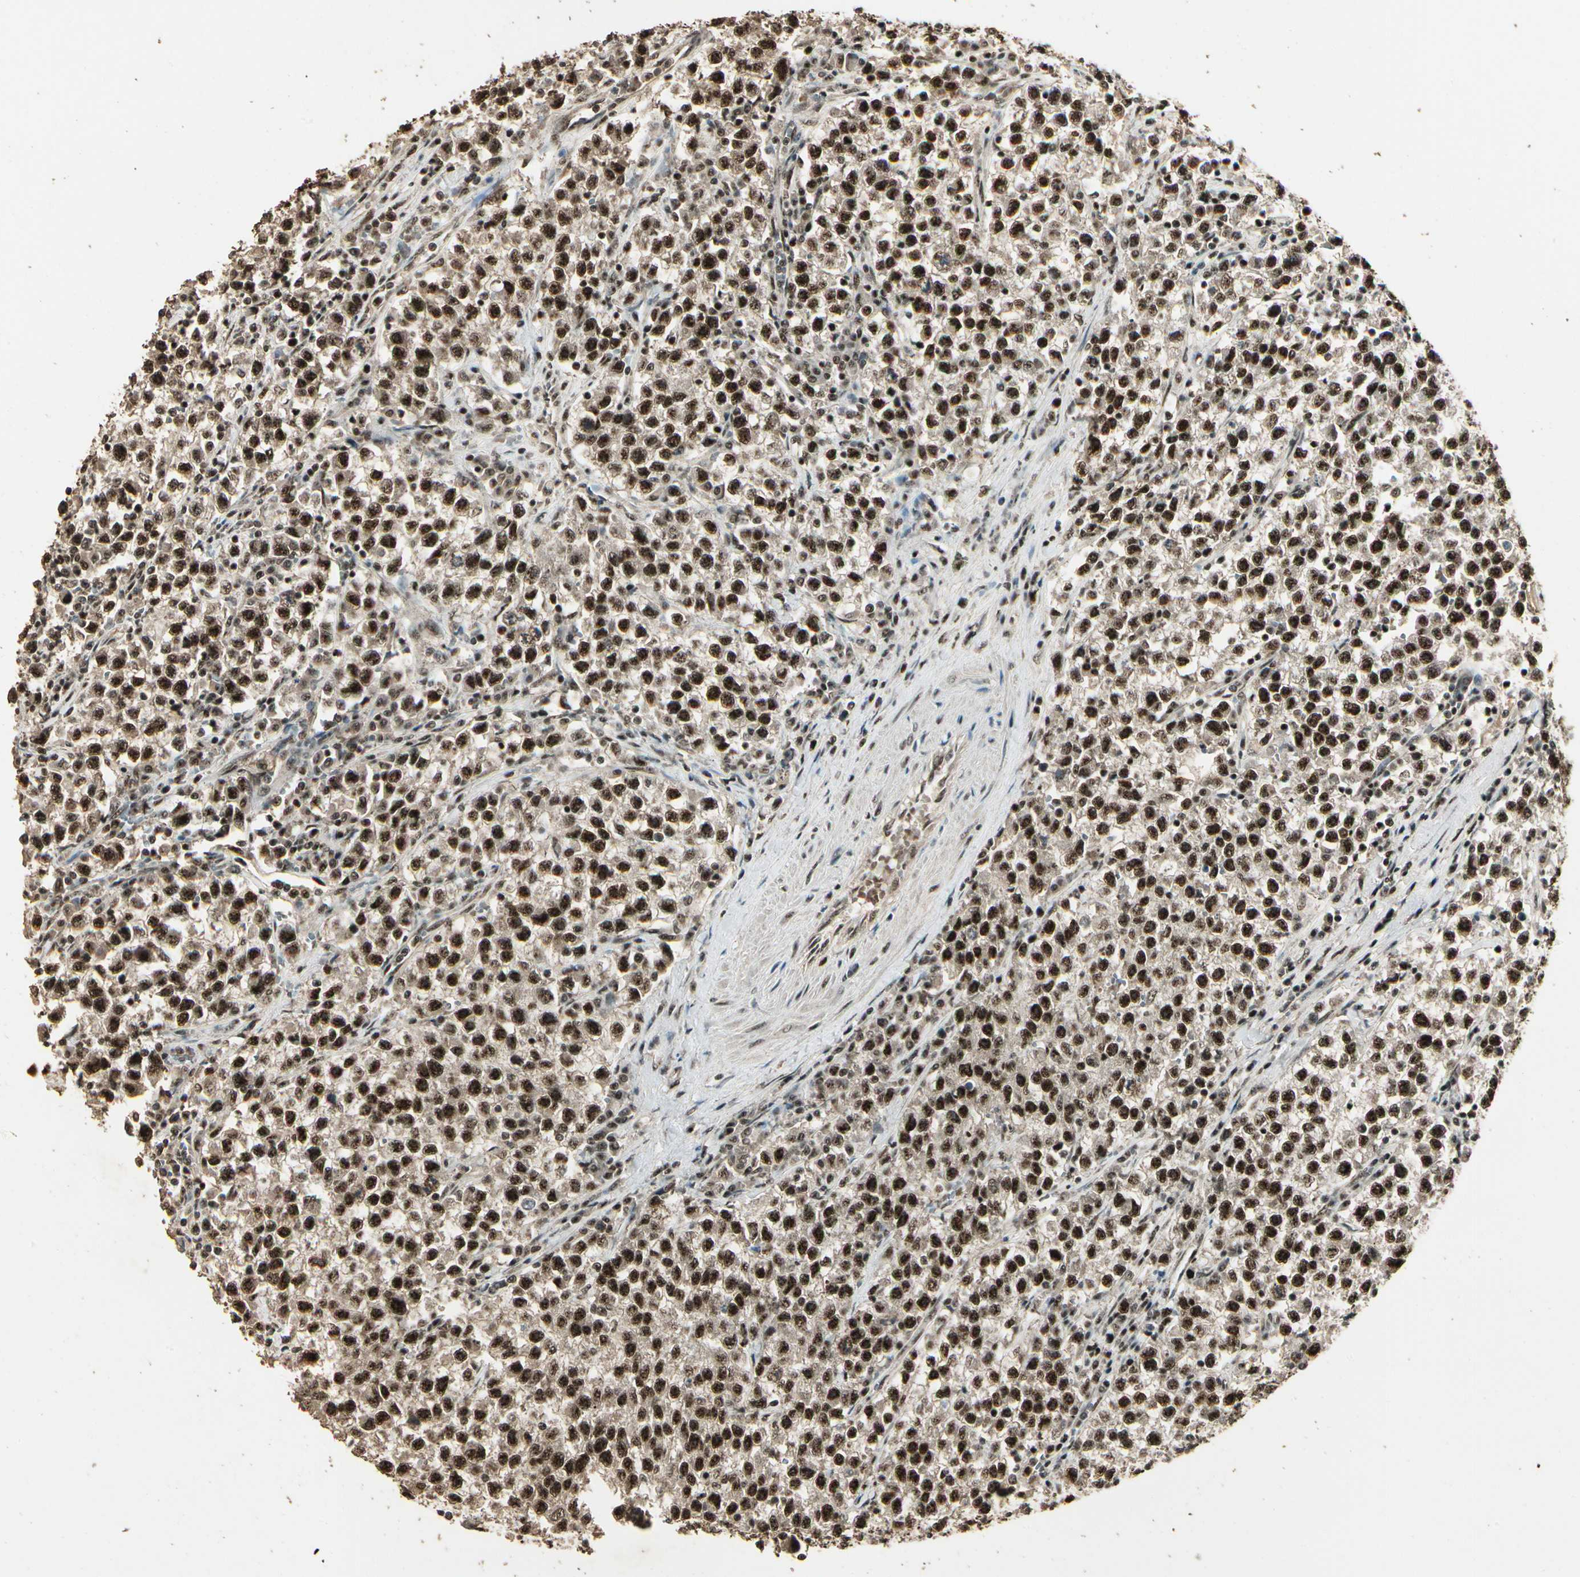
{"staining": {"intensity": "strong", "quantity": ">75%", "location": "nuclear"}, "tissue": "testis cancer", "cell_type": "Tumor cells", "image_type": "cancer", "snomed": [{"axis": "morphology", "description": "Seminoma, NOS"}, {"axis": "topography", "description": "Testis"}], "caption": "An immunohistochemistry micrograph of neoplastic tissue is shown. Protein staining in brown shows strong nuclear positivity in testis cancer (seminoma) within tumor cells.", "gene": "RBM25", "patient": {"sex": "male", "age": 22}}